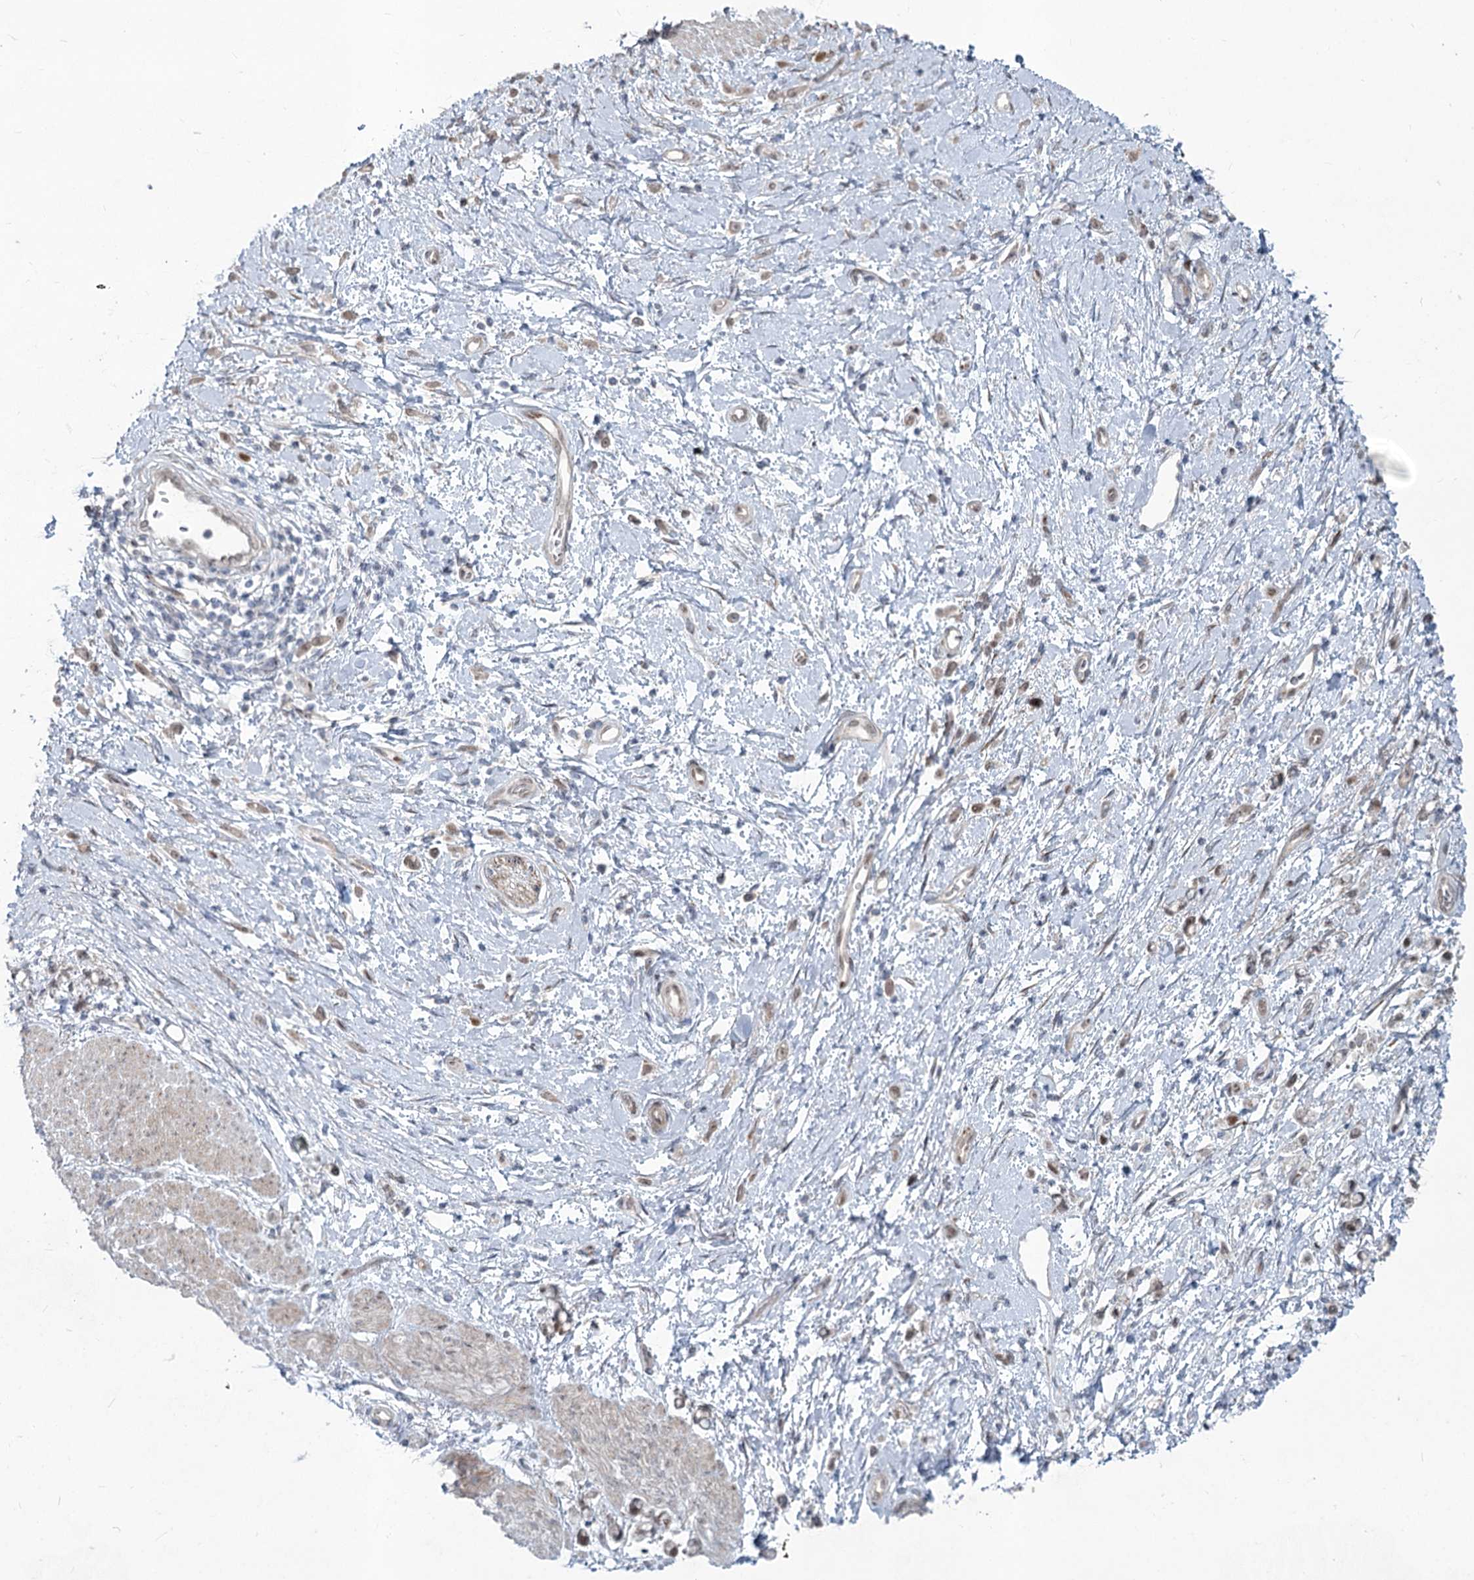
{"staining": {"intensity": "weak", "quantity": ">75%", "location": "cytoplasmic/membranous"}, "tissue": "stomach cancer", "cell_type": "Tumor cells", "image_type": "cancer", "snomed": [{"axis": "morphology", "description": "Adenocarcinoma, NOS"}, {"axis": "topography", "description": "Stomach"}], "caption": "The histopathology image shows immunohistochemical staining of stomach cancer. There is weak cytoplasmic/membranous expression is seen in approximately >75% of tumor cells. Using DAB (3,3'-diaminobenzidine) (brown) and hematoxylin (blue) stains, captured at high magnification using brightfield microscopy.", "gene": "ABITRAM", "patient": {"sex": "female", "age": 60}}